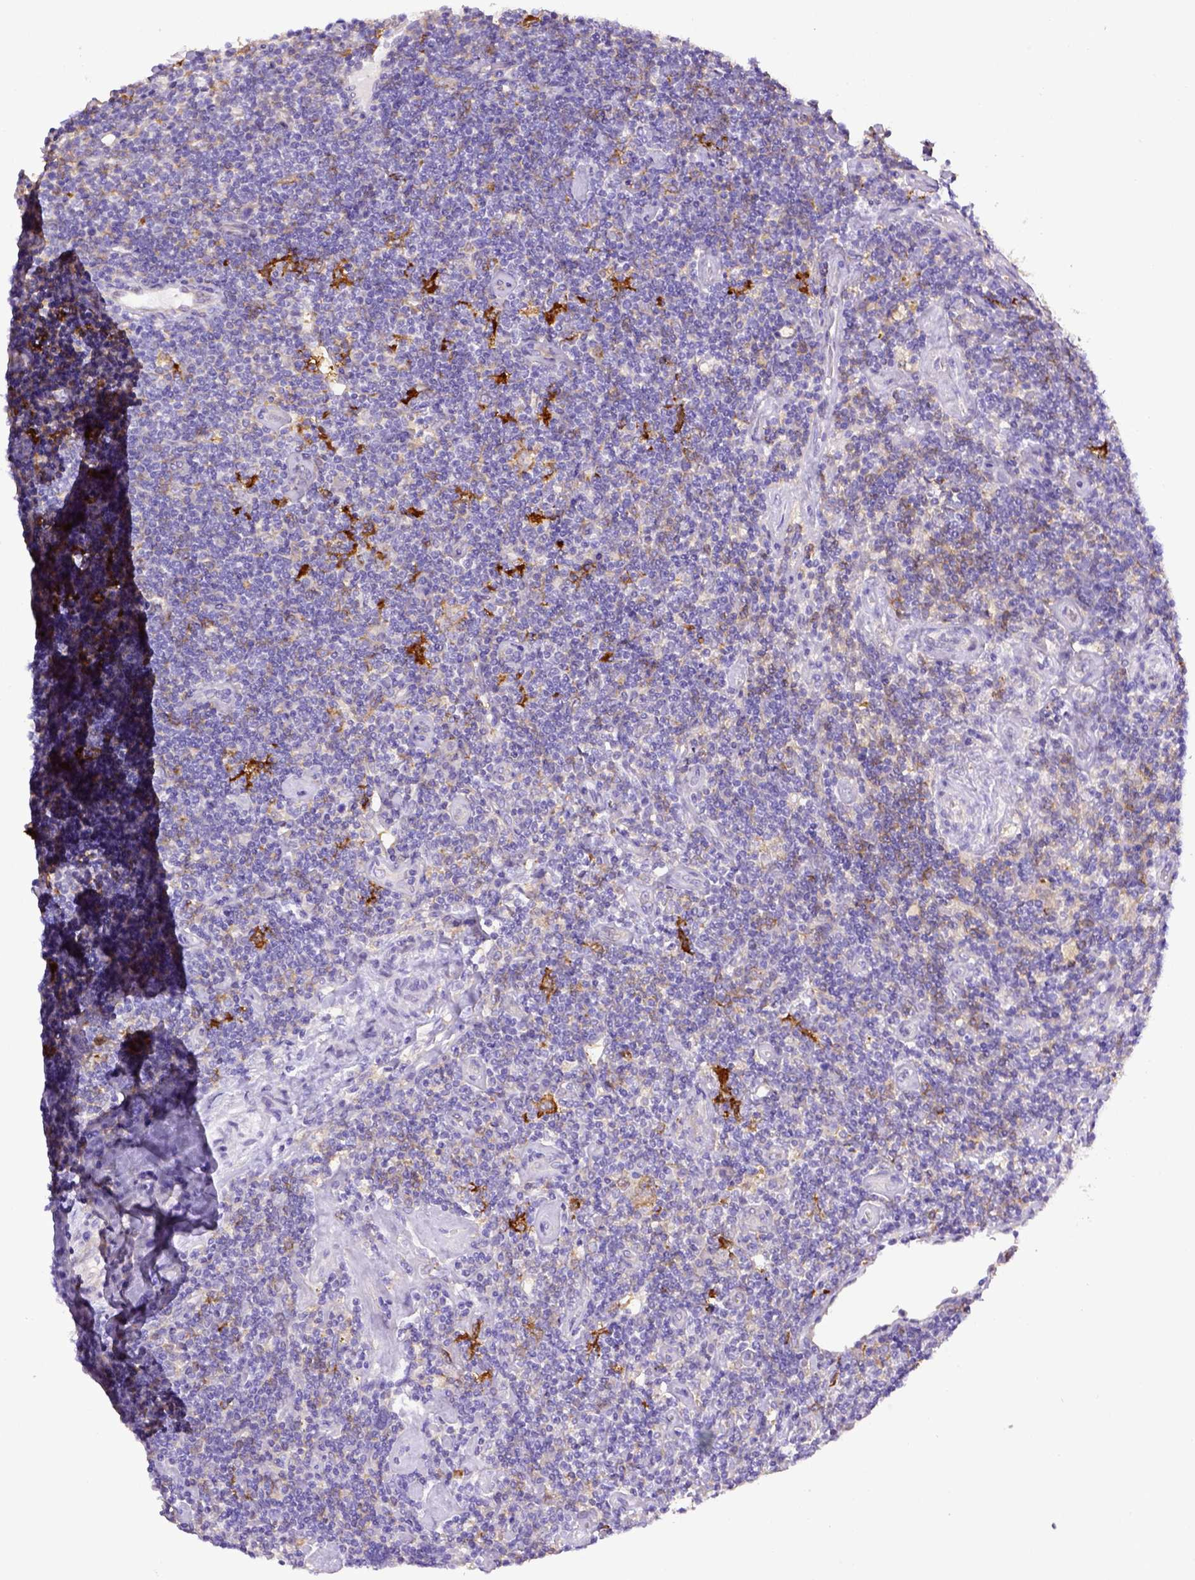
{"staining": {"intensity": "weak", "quantity": "25%-75%", "location": "cytoplasmic/membranous"}, "tissue": "lymphoma", "cell_type": "Tumor cells", "image_type": "cancer", "snomed": [{"axis": "morphology", "description": "Hodgkin's disease, NOS"}, {"axis": "topography", "description": "Lymph node"}], "caption": "Immunohistochemical staining of lymphoma exhibits weak cytoplasmic/membranous protein expression in about 25%-75% of tumor cells.", "gene": "CD40", "patient": {"sex": "male", "age": 40}}